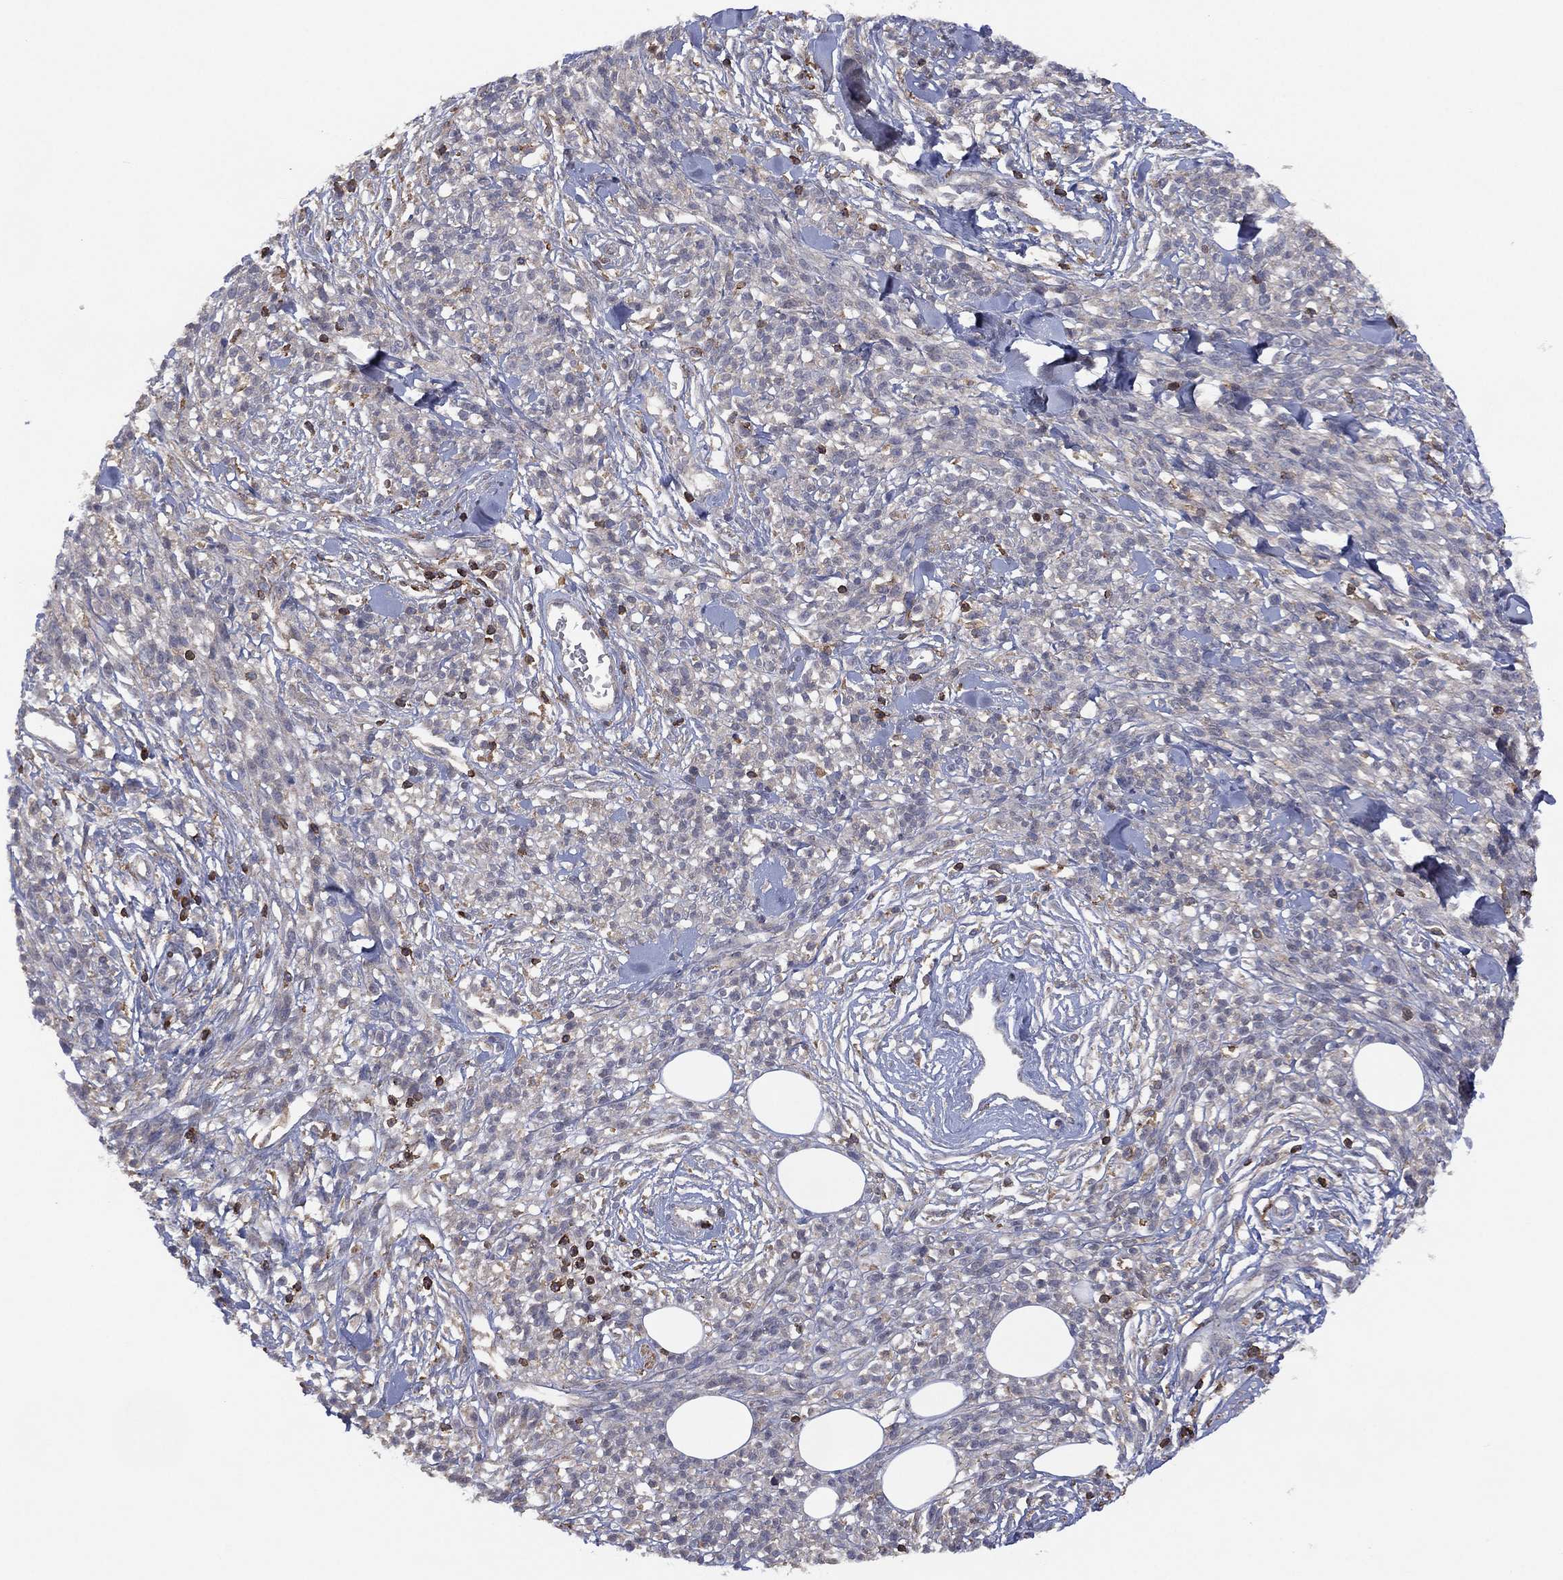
{"staining": {"intensity": "negative", "quantity": "none", "location": "none"}, "tissue": "melanoma", "cell_type": "Tumor cells", "image_type": "cancer", "snomed": [{"axis": "morphology", "description": "Malignant melanoma, NOS"}, {"axis": "topography", "description": "Skin"}, {"axis": "topography", "description": "Skin of trunk"}], "caption": "Tumor cells show no significant expression in malignant melanoma.", "gene": "DOCK8", "patient": {"sex": "male", "age": 74}}